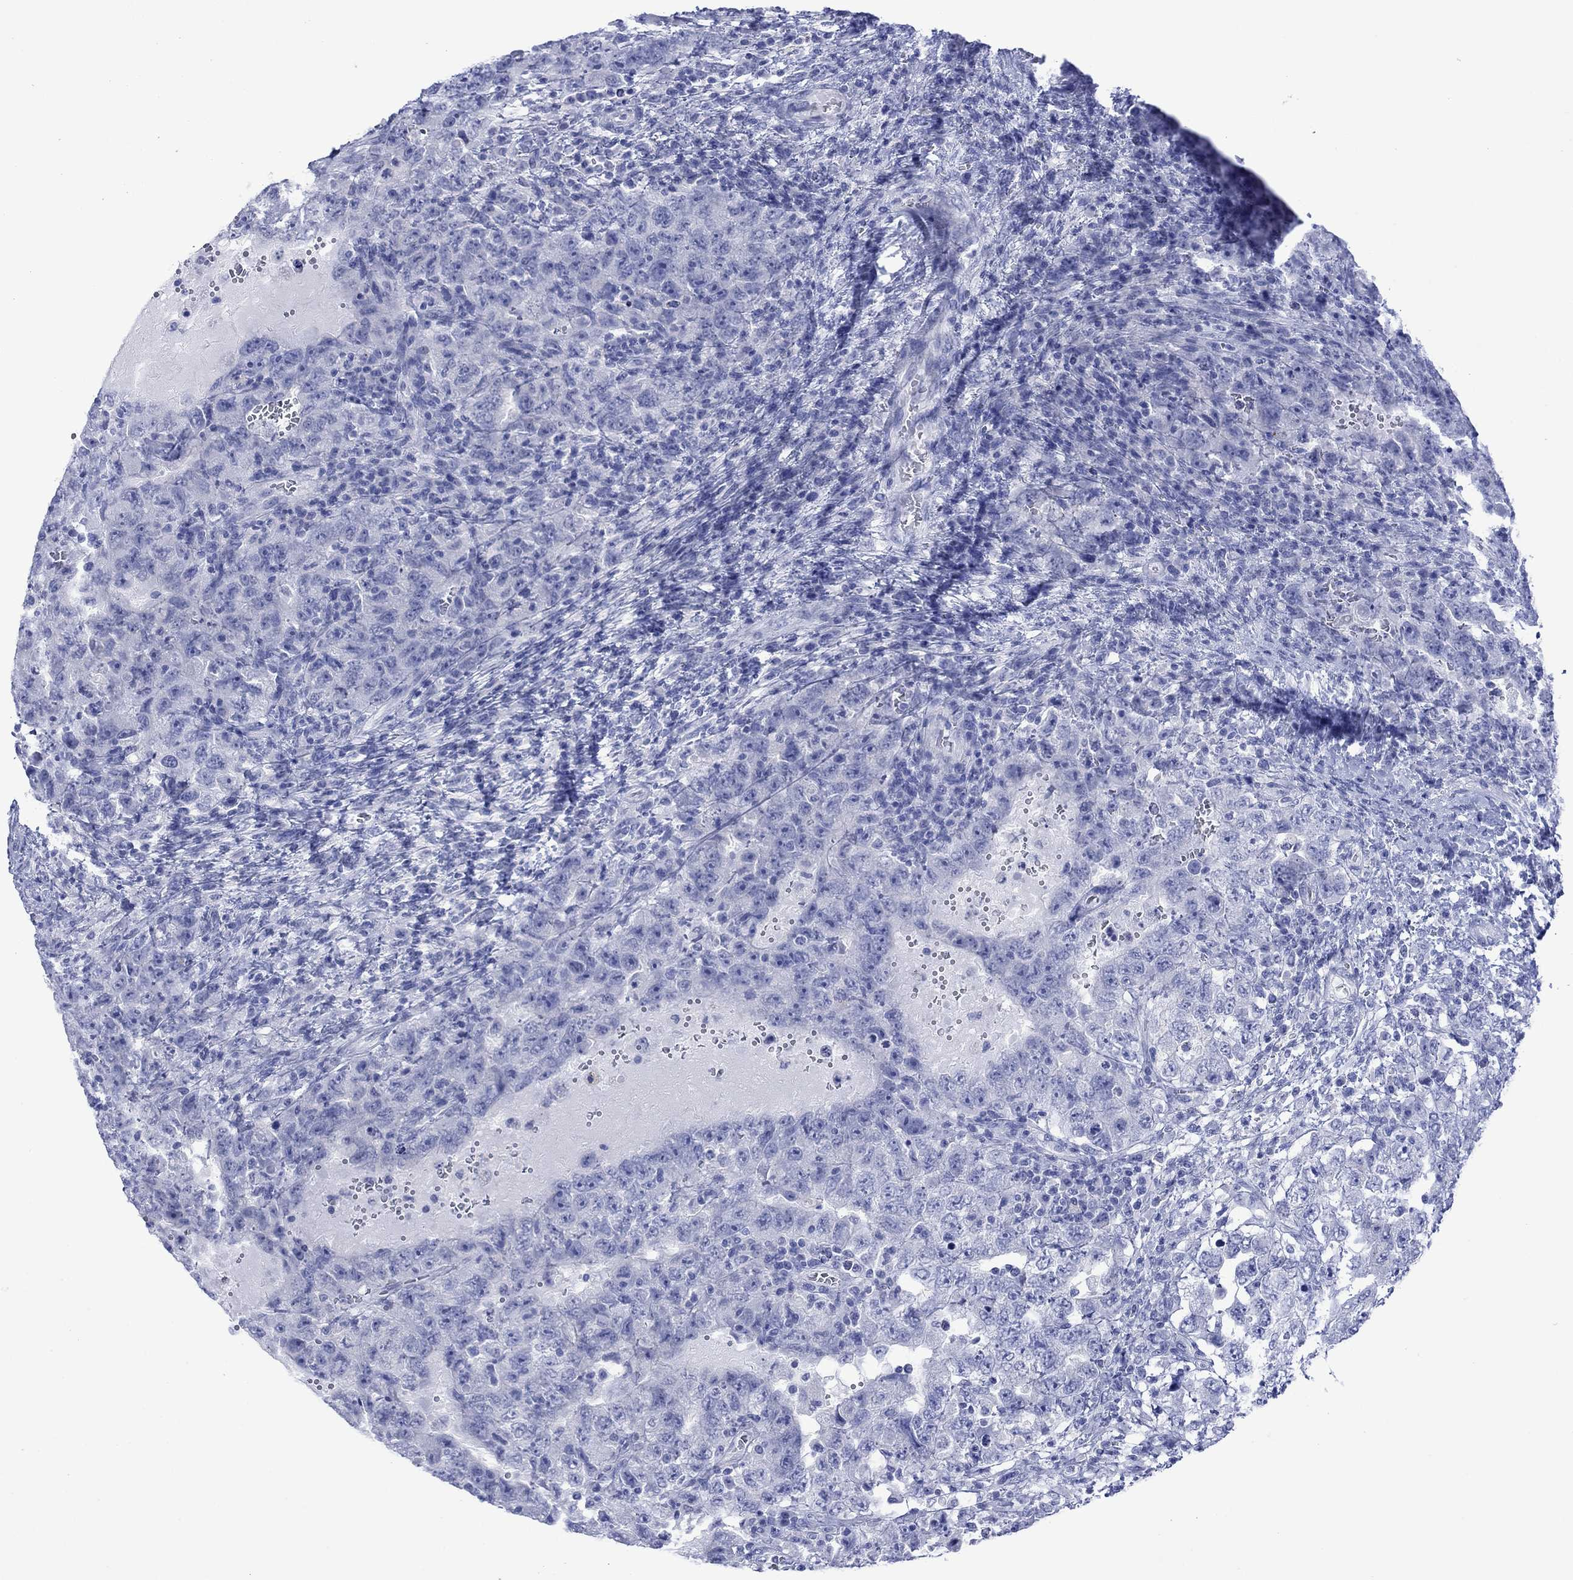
{"staining": {"intensity": "negative", "quantity": "none", "location": "none"}, "tissue": "testis cancer", "cell_type": "Tumor cells", "image_type": "cancer", "snomed": [{"axis": "morphology", "description": "Carcinoma, Embryonal, NOS"}, {"axis": "topography", "description": "Testis"}], "caption": "Immunohistochemistry of testis embryonal carcinoma demonstrates no expression in tumor cells.", "gene": "MLANA", "patient": {"sex": "male", "age": 26}}